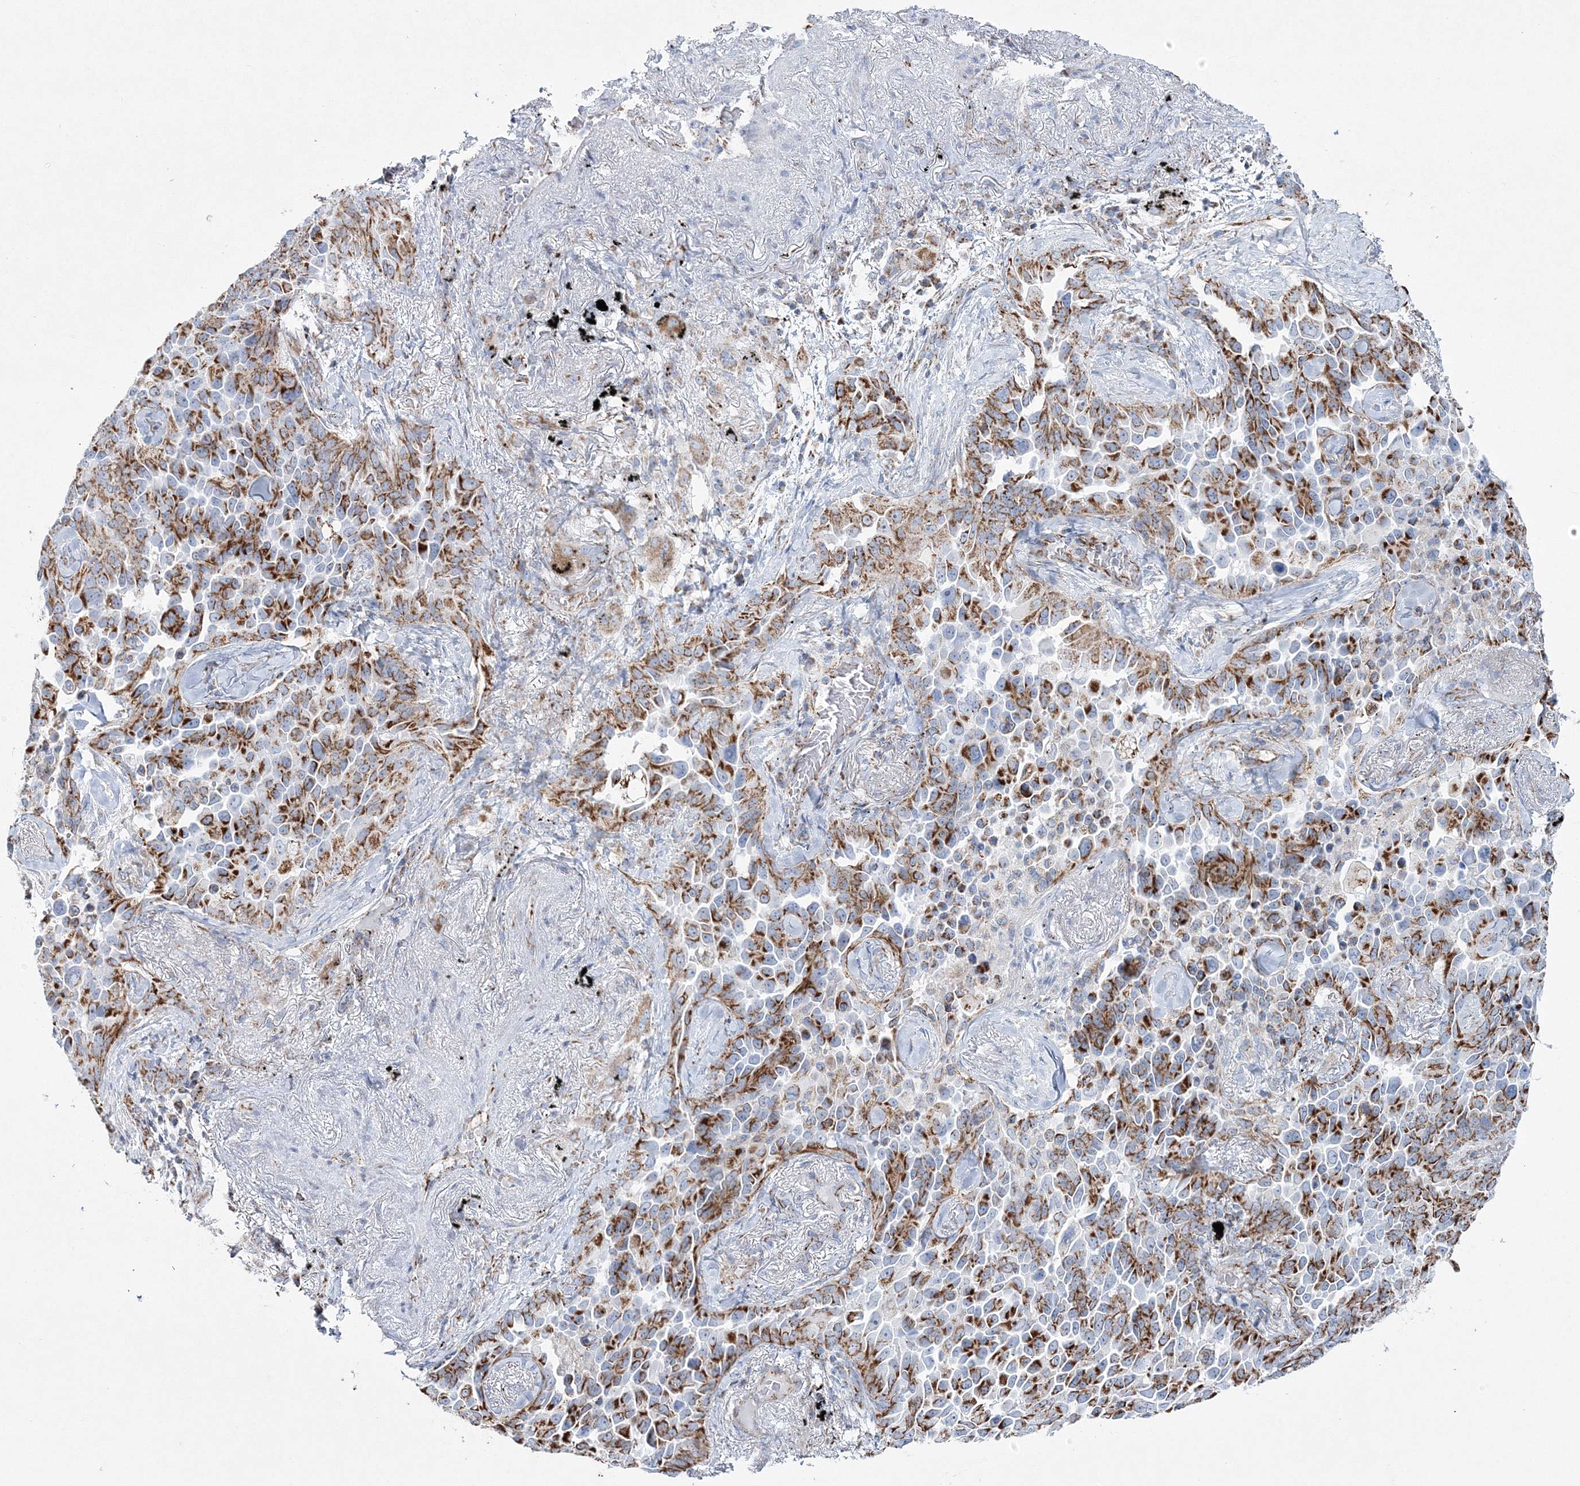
{"staining": {"intensity": "strong", "quantity": ">75%", "location": "cytoplasmic/membranous"}, "tissue": "lung cancer", "cell_type": "Tumor cells", "image_type": "cancer", "snomed": [{"axis": "morphology", "description": "Adenocarcinoma, NOS"}, {"axis": "topography", "description": "Lung"}], "caption": "Tumor cells show strong cytoplasmic/membranous positivity in approximately >75% of cells in adenocarcinoma (lung). The protein is stained brown, and the nuclei are stained in blue (DAB IHC with brightfield microscopy, high magnification).", "gene": "HIBCH", "patient": {"sex": "female", "age": 67}}